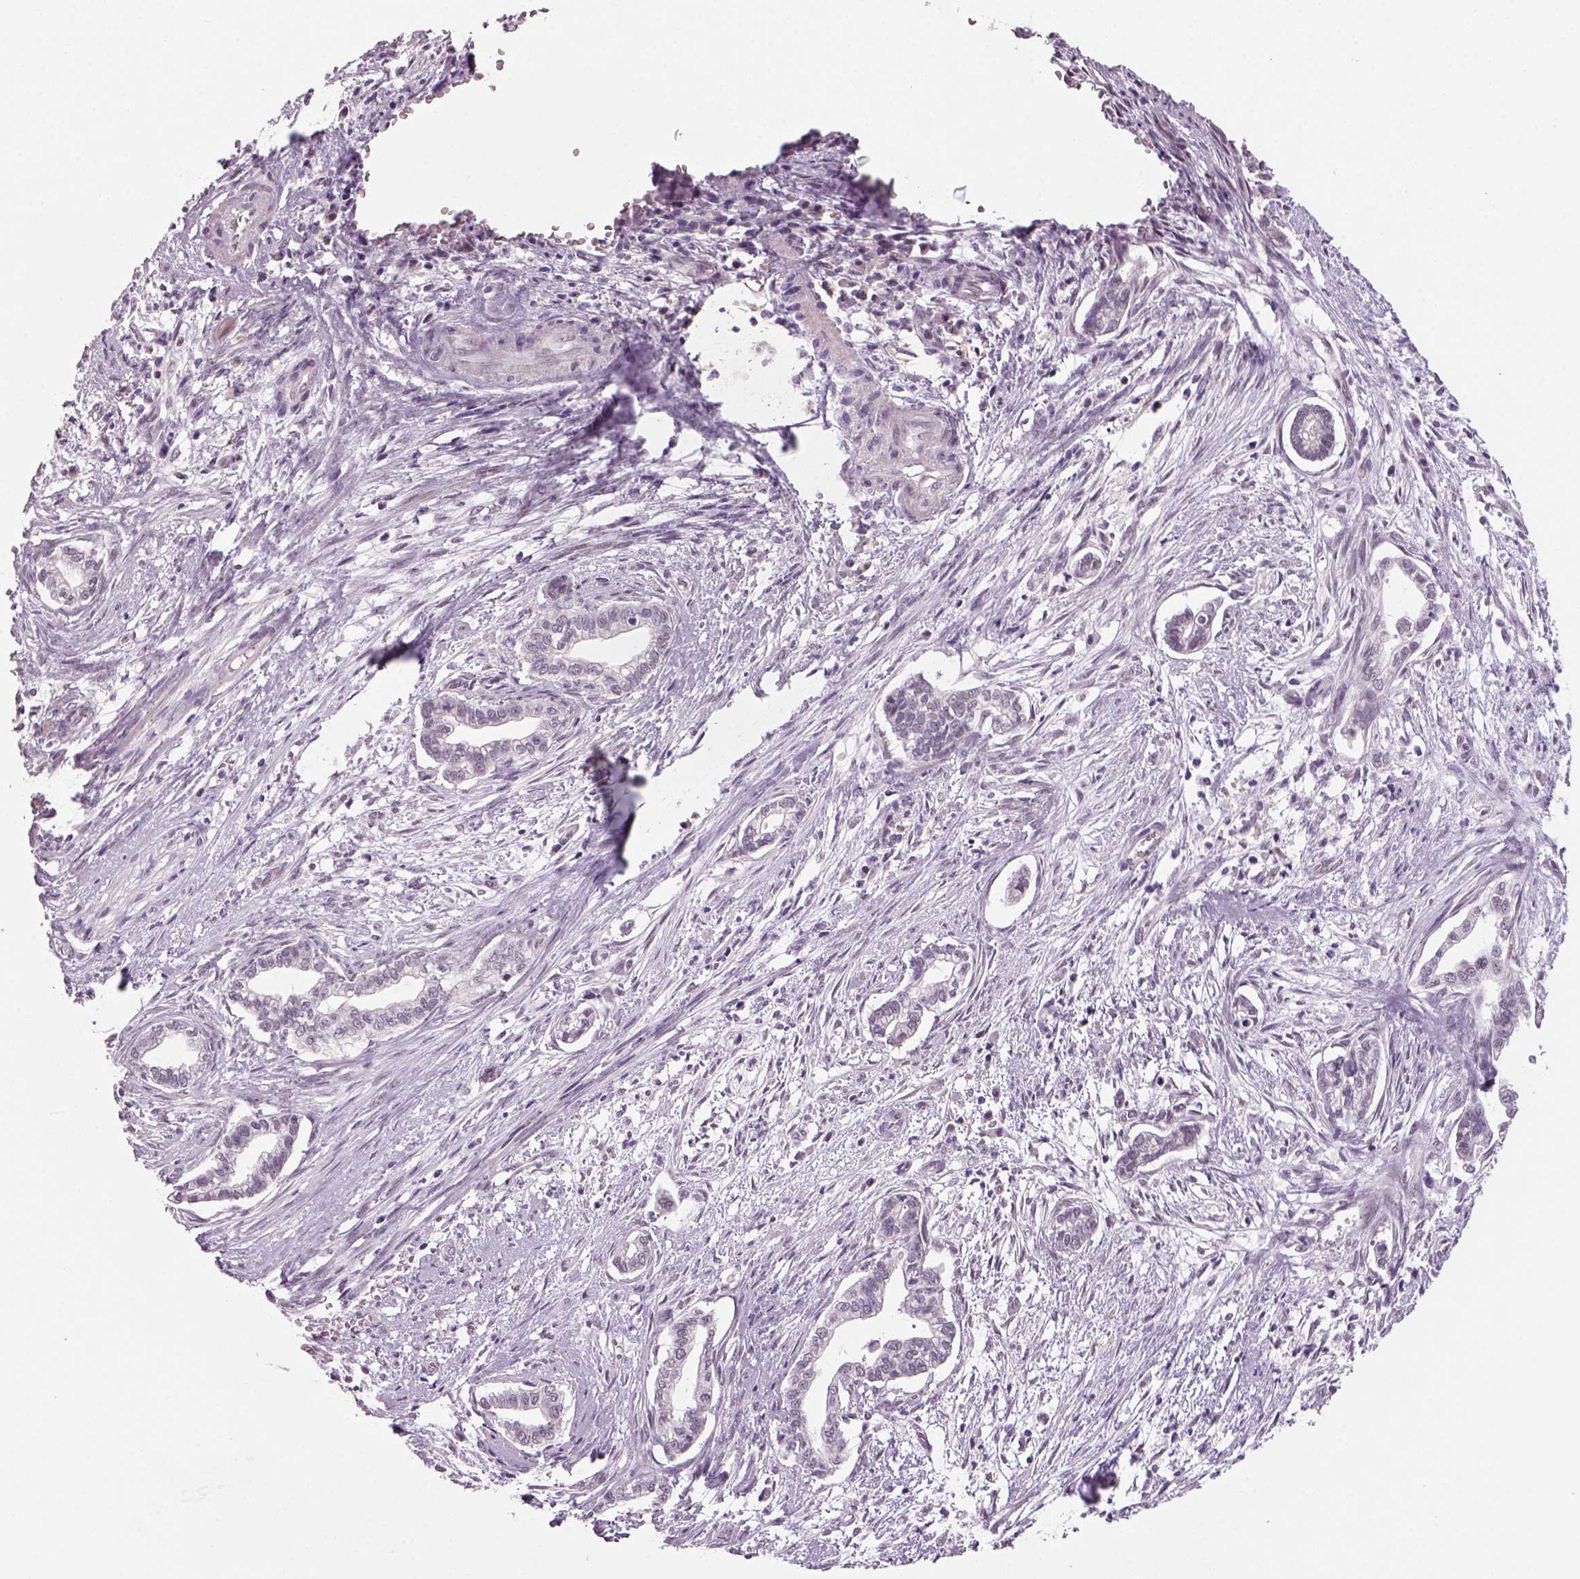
{"staining": {"intensity": "negative", "quantity": "none", "location": "none"}, "tissue": "cervical cancer", "cell_type": "Tumor cells", "image_type": "cancer", "snomed": [{"axis": "morphology", "description": "Adenocarcinoma, NOS"}, {"axis": "topography", "description": "Cervix"}], "caption": "Immunohistochemistry (IHC) micrograph of neoplastic tissue: human cervical adenocarcinoma stained with DAB (3,3'-diaminobenzidine) exhibits no significant protein staining in tumor cells.", "gene": "NAT8", "patient": {"sex": "female", "age": 62}}